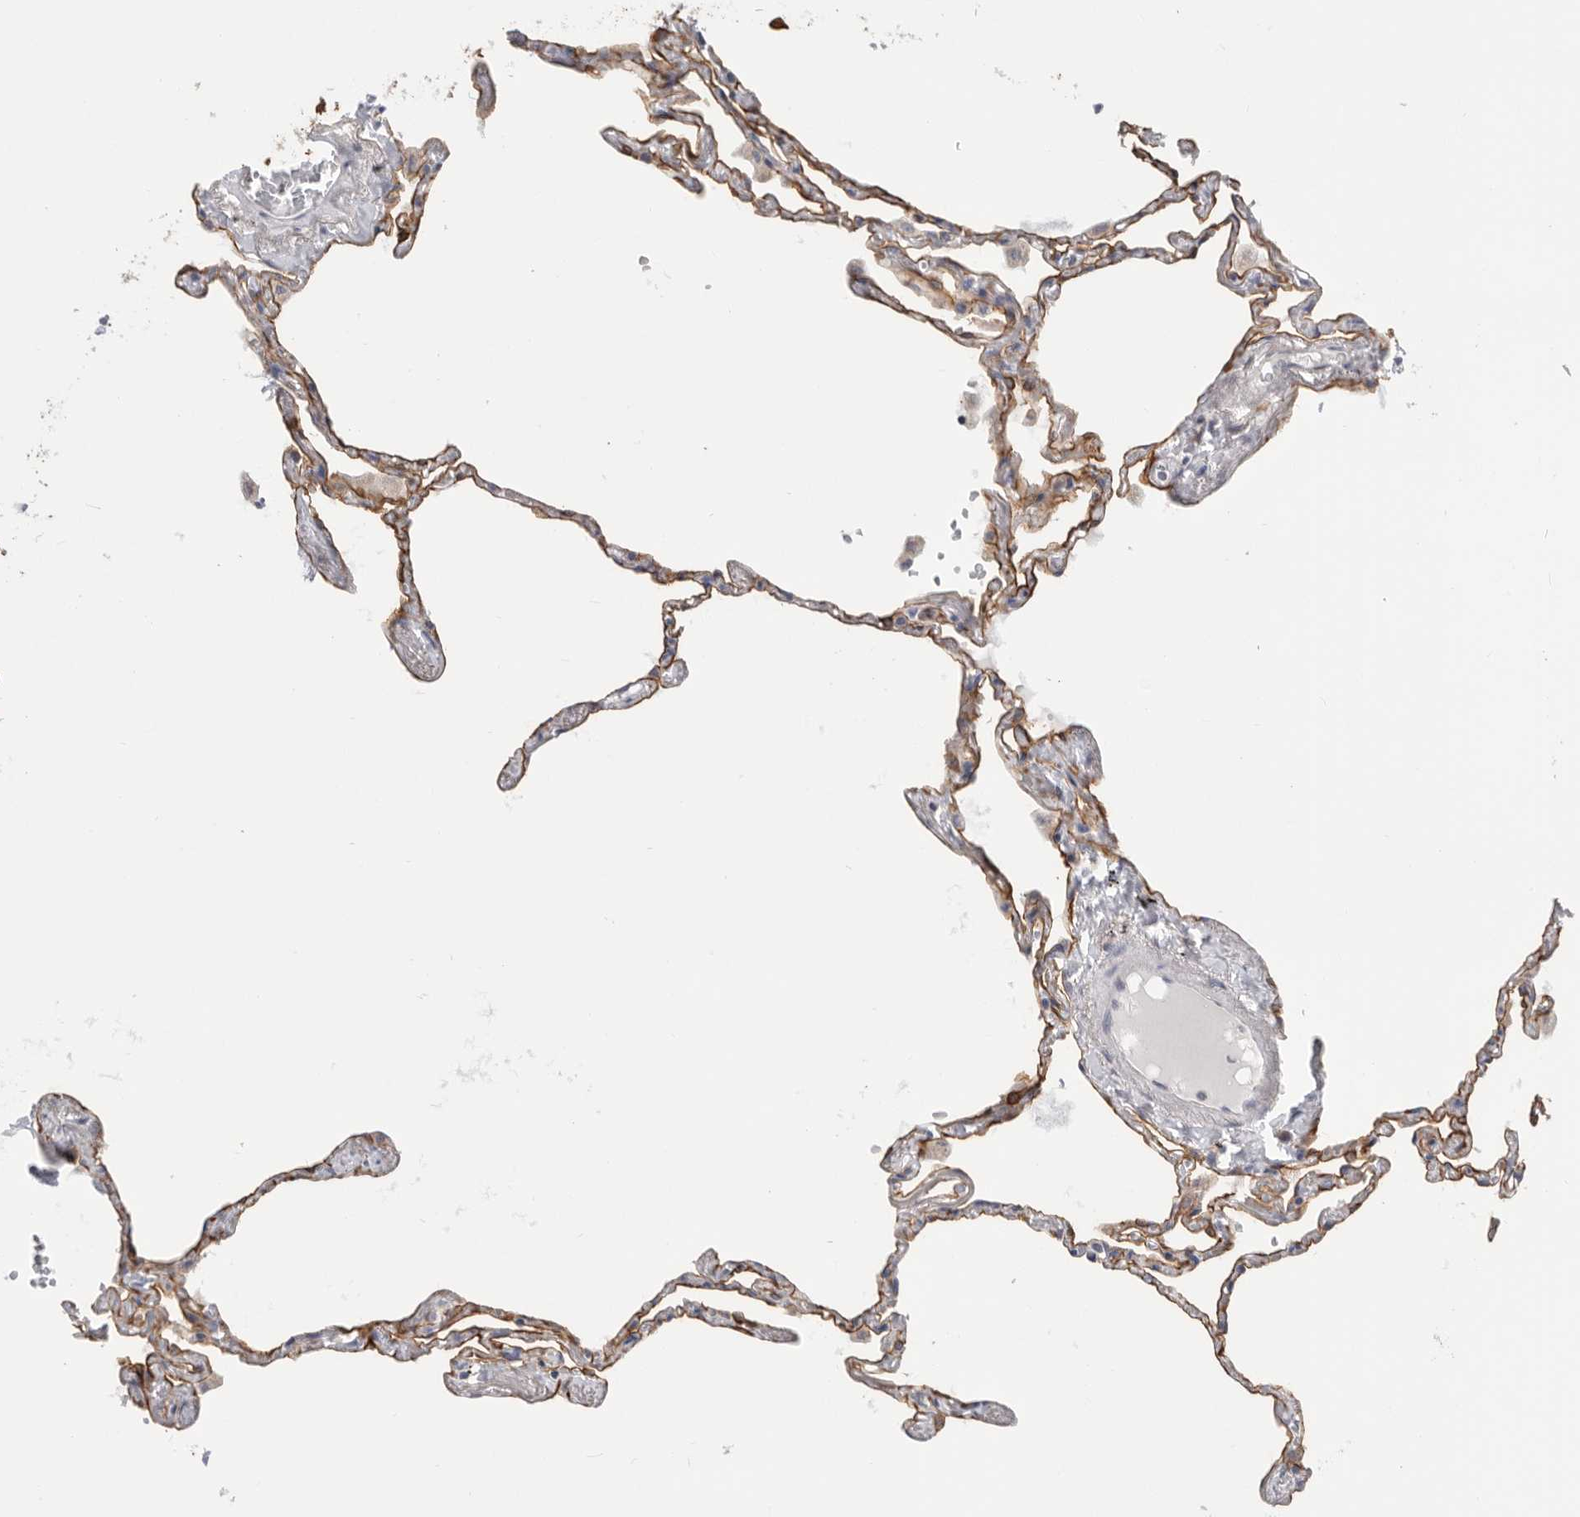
{"staining": {"intensity": "moderate", "quantity": "25%-75%", "location": "cytoplasmic/membranous"}, "tissue": "lung", "cell_type": "Alveolar cells", "image_type": "normal", "snomed": [{"axis": "morphology", "description": "Normal tissue, NOS"}, {"axis": "topography", "description": "Lung"}], "caption": "An immunohistochemistry image of benign tissue is shown. Protein staining in brown labels moderate cytoplasmic/membranous positivity in lung within alveolar cells. Nuclei are stained in blue.", "gene": "MTFR1L", "patient": {"sex": "female", "age": 67}}